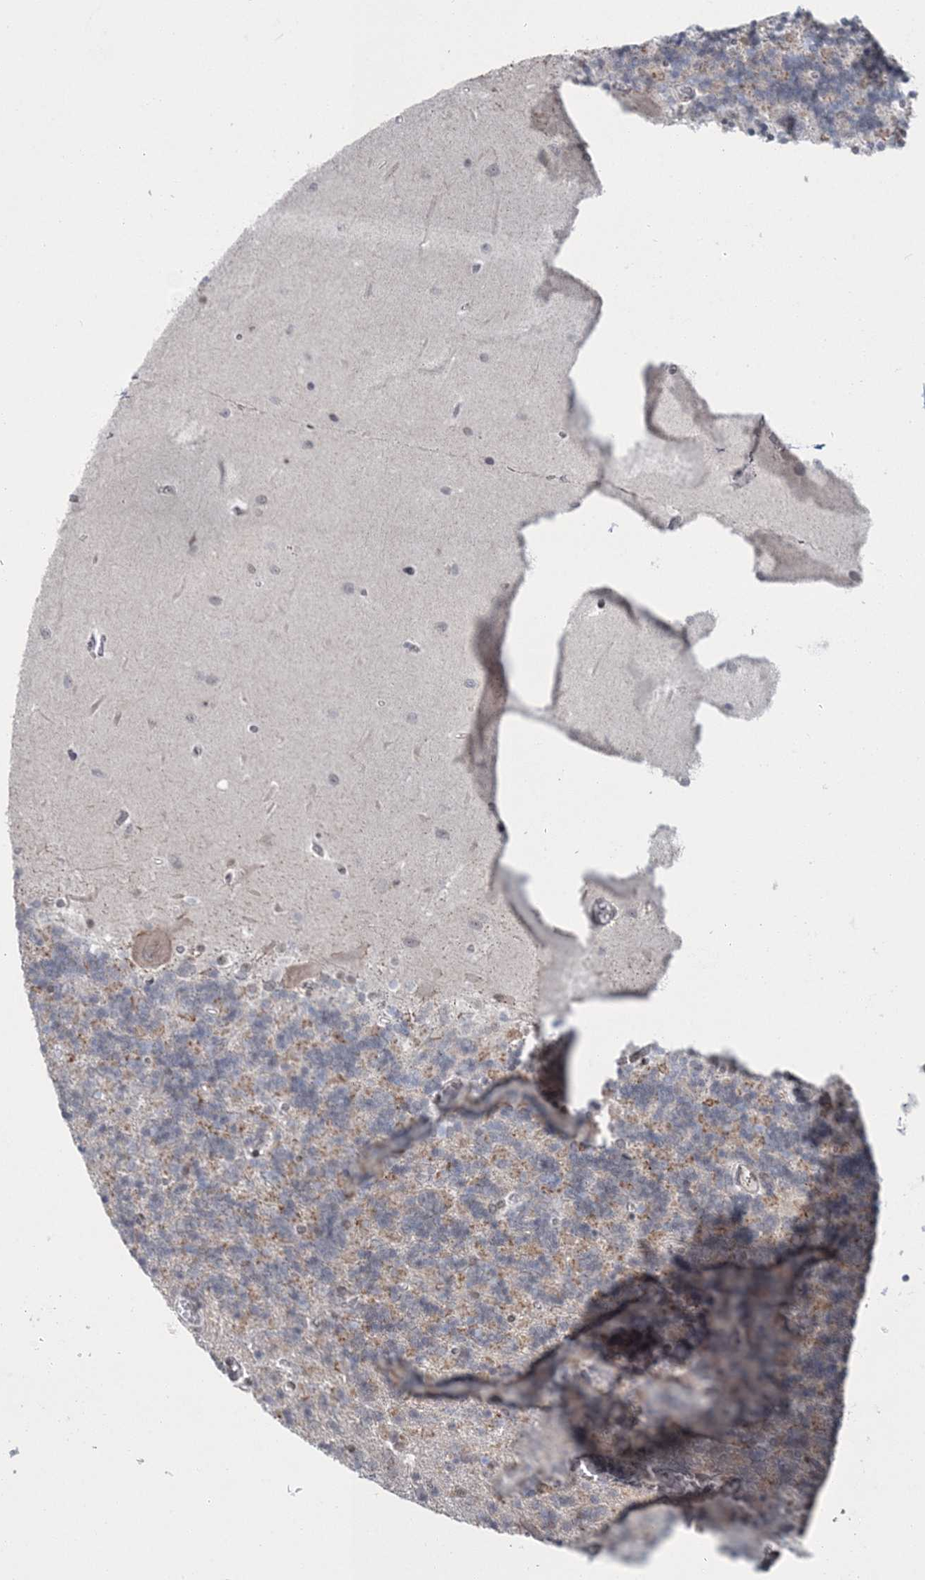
{"staining": {"intensity": "weak", "quantity": "25%-75%", "location": "cytoplasmic/membranous"}, "tissue": "cerebellum", "cell_type": "Cells in granular layer", "image_type": "normal", "snomed": [{"axis": "morphology", "description": "Normal tissue, NOS"}, {"axis": "topography", "description": "Cerebellum"}], "caption": "Approximately 25%-75% of cells in granular layer in normal human cerebellum exhibit weak cytoplasmic/membranous protein positivity as visualized by brown immunohistochemical staining.", "gene": "PDS5A", "patient": {"sex": "male", "age": 37}}